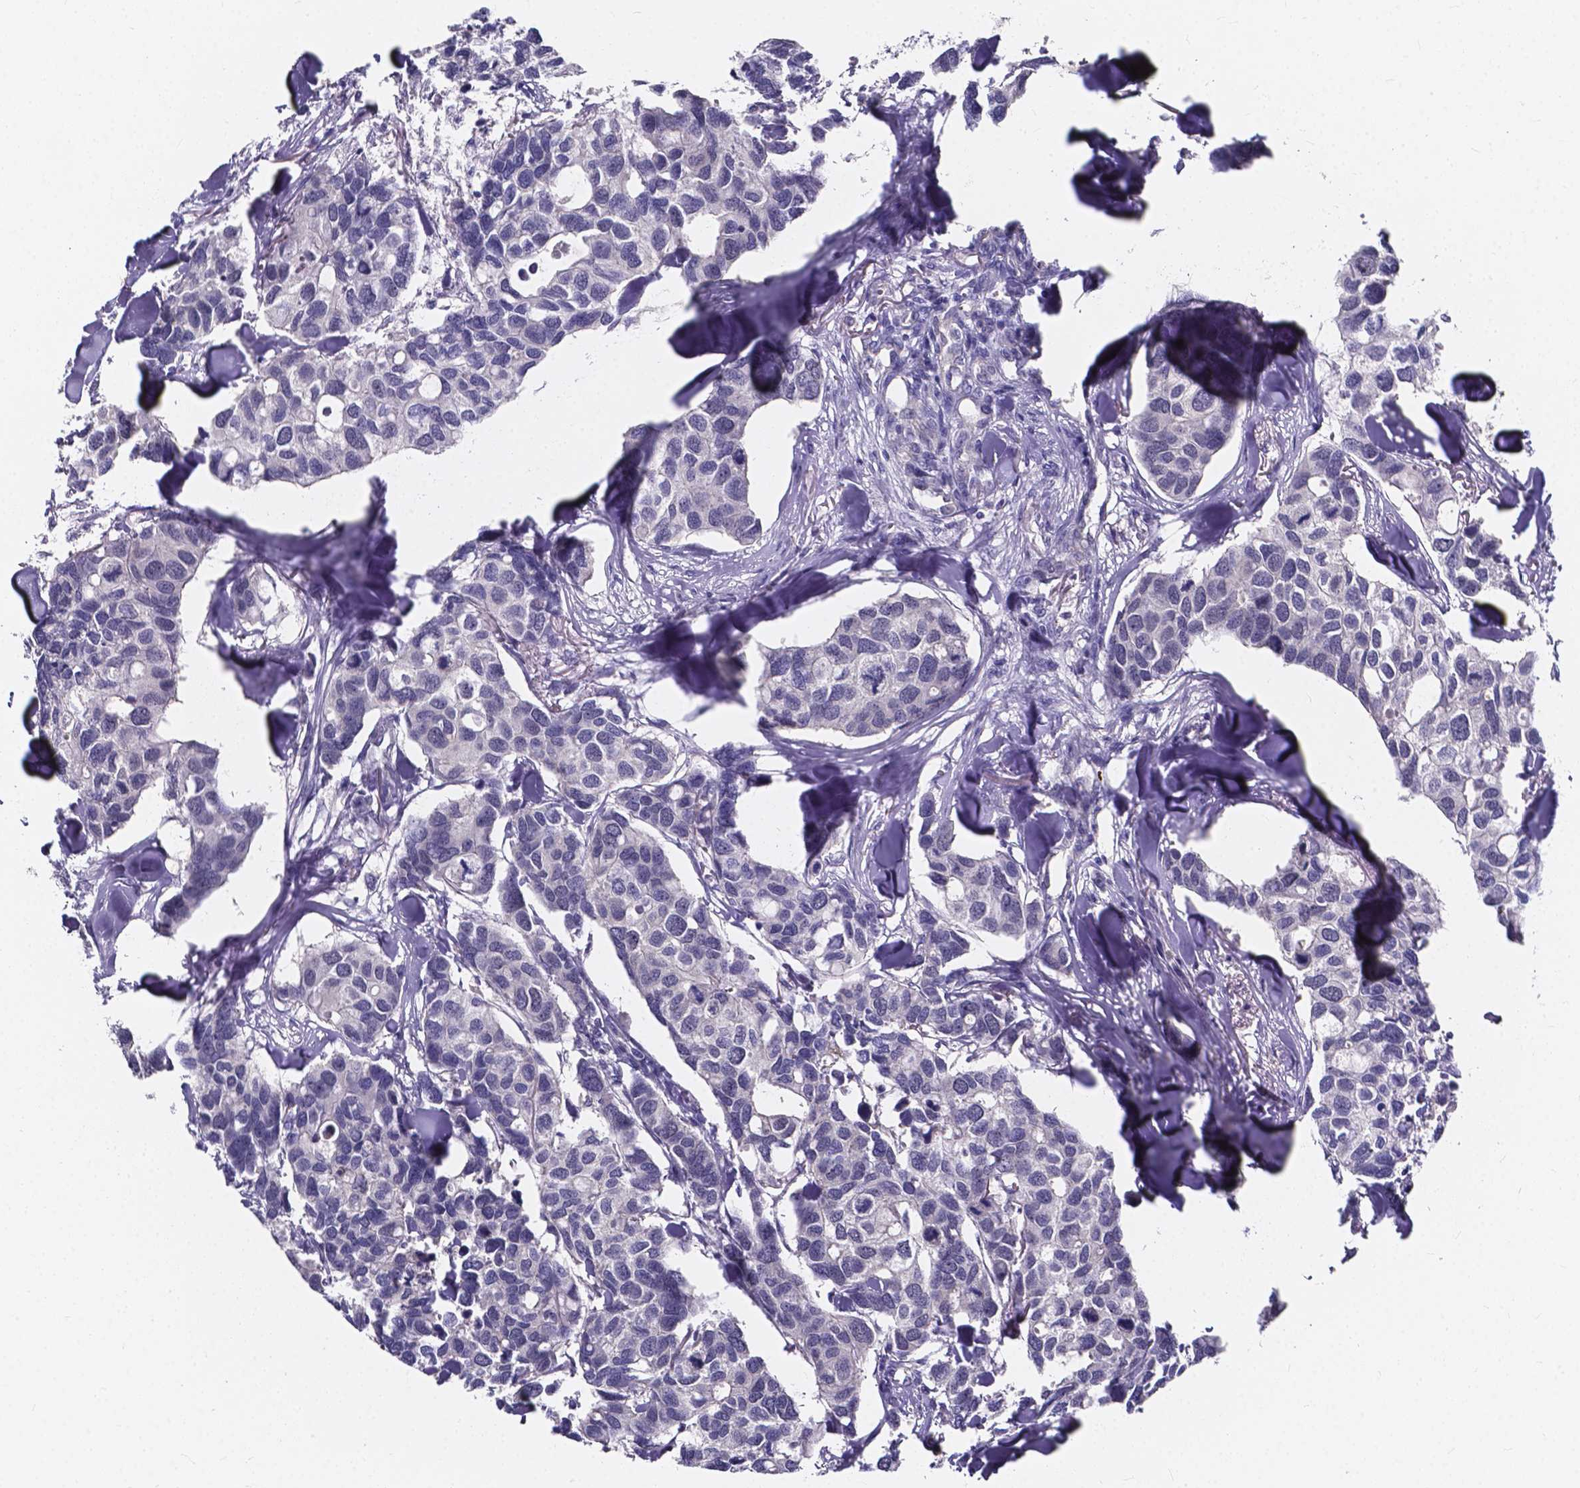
{"staining": {"intensity": "negative", "quantity": "none", "location": "none"}, "tissue": "breast cancer", "cell_type": "Tumor cells", "image_type": "cancer", "snomed": [{"axis": "morphology", "description": "Duct carcinoma"}, {"axis": "topography", "description": "Breast"}], "caption": "Immunohistochemistry (IHC) photomicrograph of human breast cancer stained for a protein (brown), which demonstrates no expression in tumor cells.", "gene": "SPOCD1", "patient": {"sex": "female", "age": 83}}